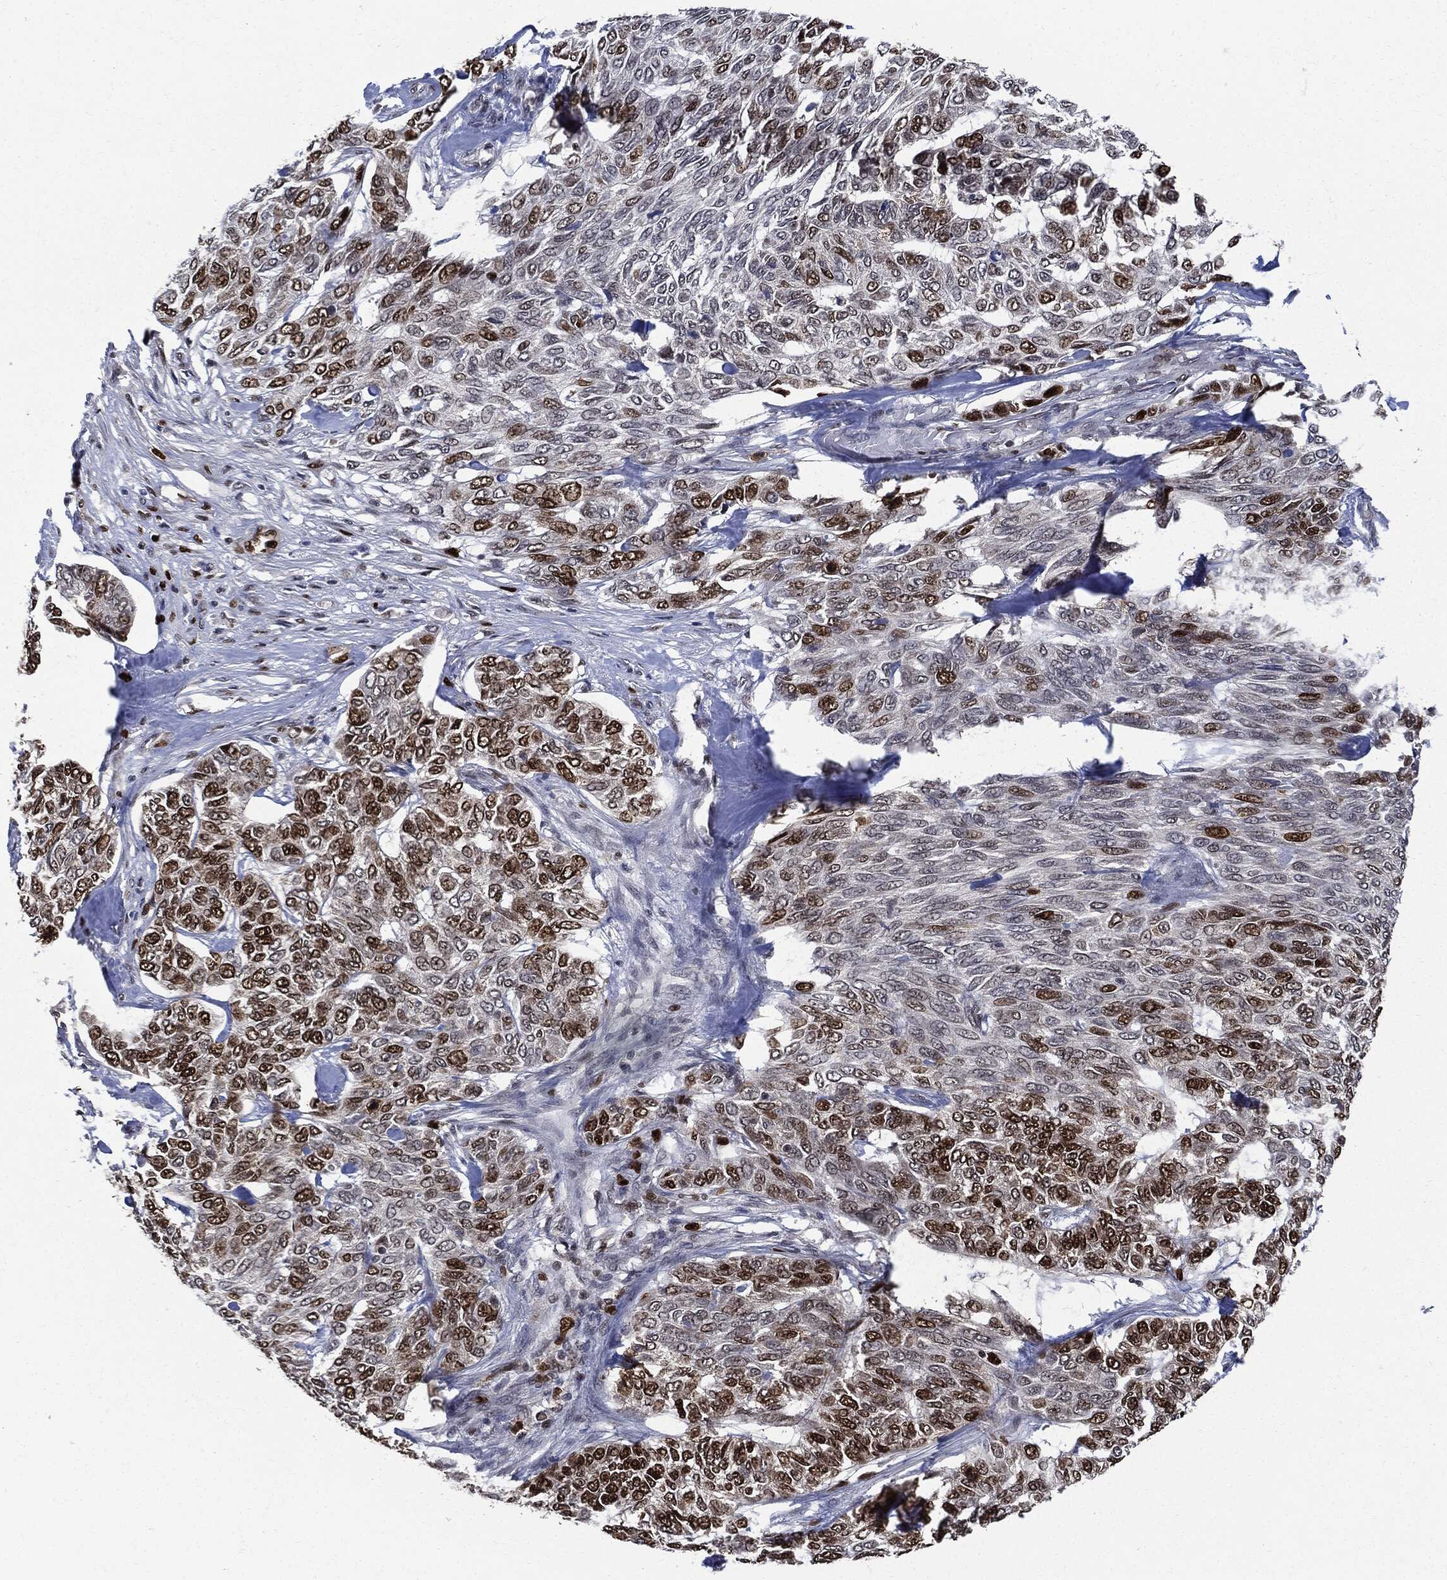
{"staining": {"intensity": "strong", "quantity": "25%-75%", "location": "nuclear"}, "tissue": "skin cancer", "cell_type": "Tumor cells", "image_type": "cancer", "snomed": [{"axis": "morphology", "description": "Basal cell carcinoma"}, {"axis": "topography", "description": "Skin"}], "caption": "Brown immunohistochemical staining in basal cell carcinoma (skin) shows strong nuclear positivity in approximately 25%-75% of tumor cells.", "gene": "PCNA", "patient": {"sex": "female", "age": 65}}